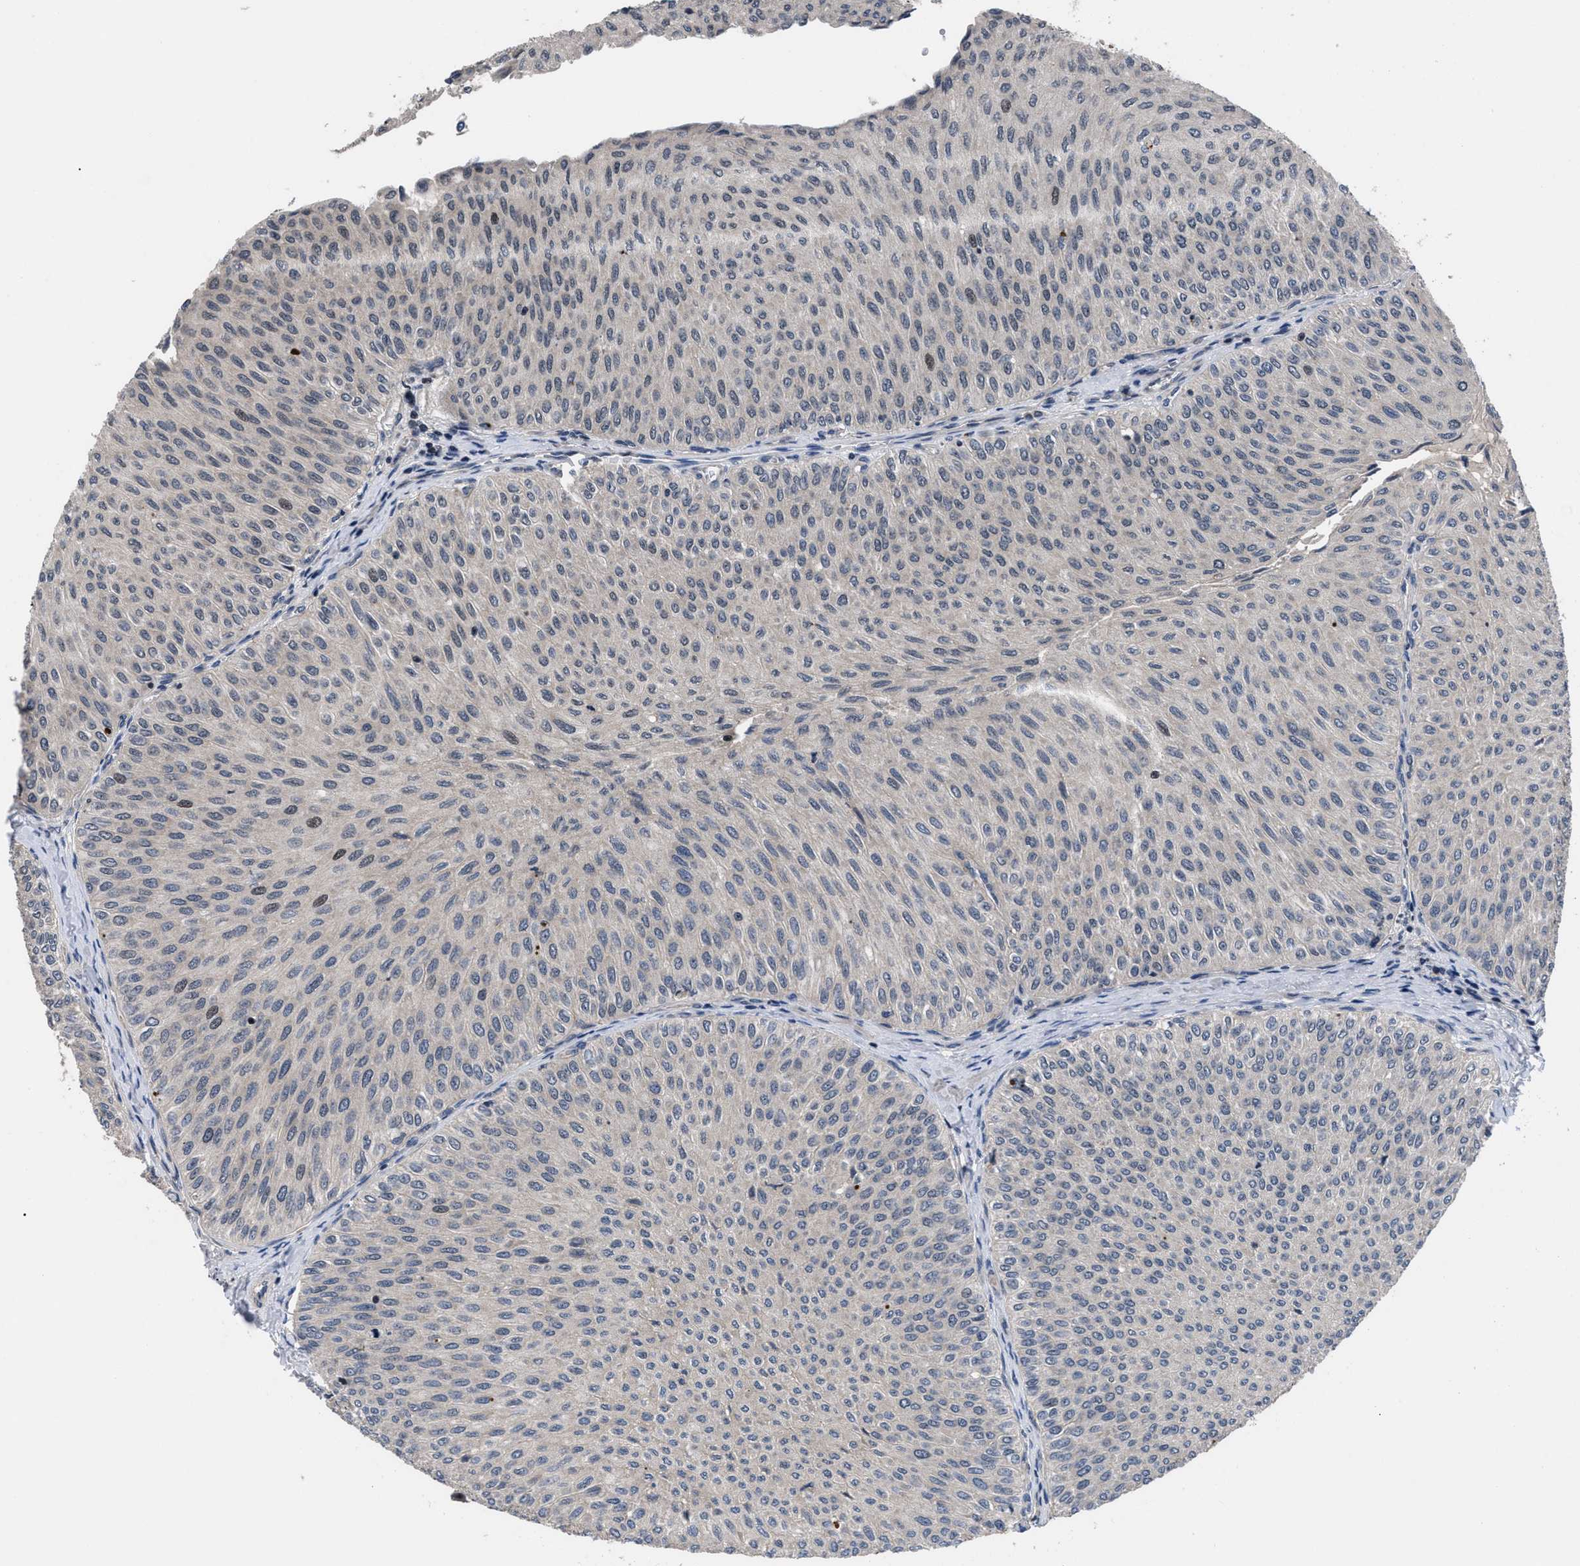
{"staining": {"intensity": "weak", "quantity": "<25%", "location": "nuclear"}, "tissue": "urothelial cancer", "cell_type": "Tumor cells", "image_type": "cancer", "snomed": [{"axis": "morphology", "description": "Urothelial carcinoma, Low grade"}, {"axis": "topography", "description": "Urinary bladder"}], "caption": "An image of human urothelial carcinoma (low-grade) is negative for staining in tumor cells. Brightfield microscopy of immunohistochemistry (IHC) stained with DAB (brown) and hematoxylin (blue), captured at high magnification.", "gene": "DNAJC14", "patient": {"sex": "male", "age": 78}}